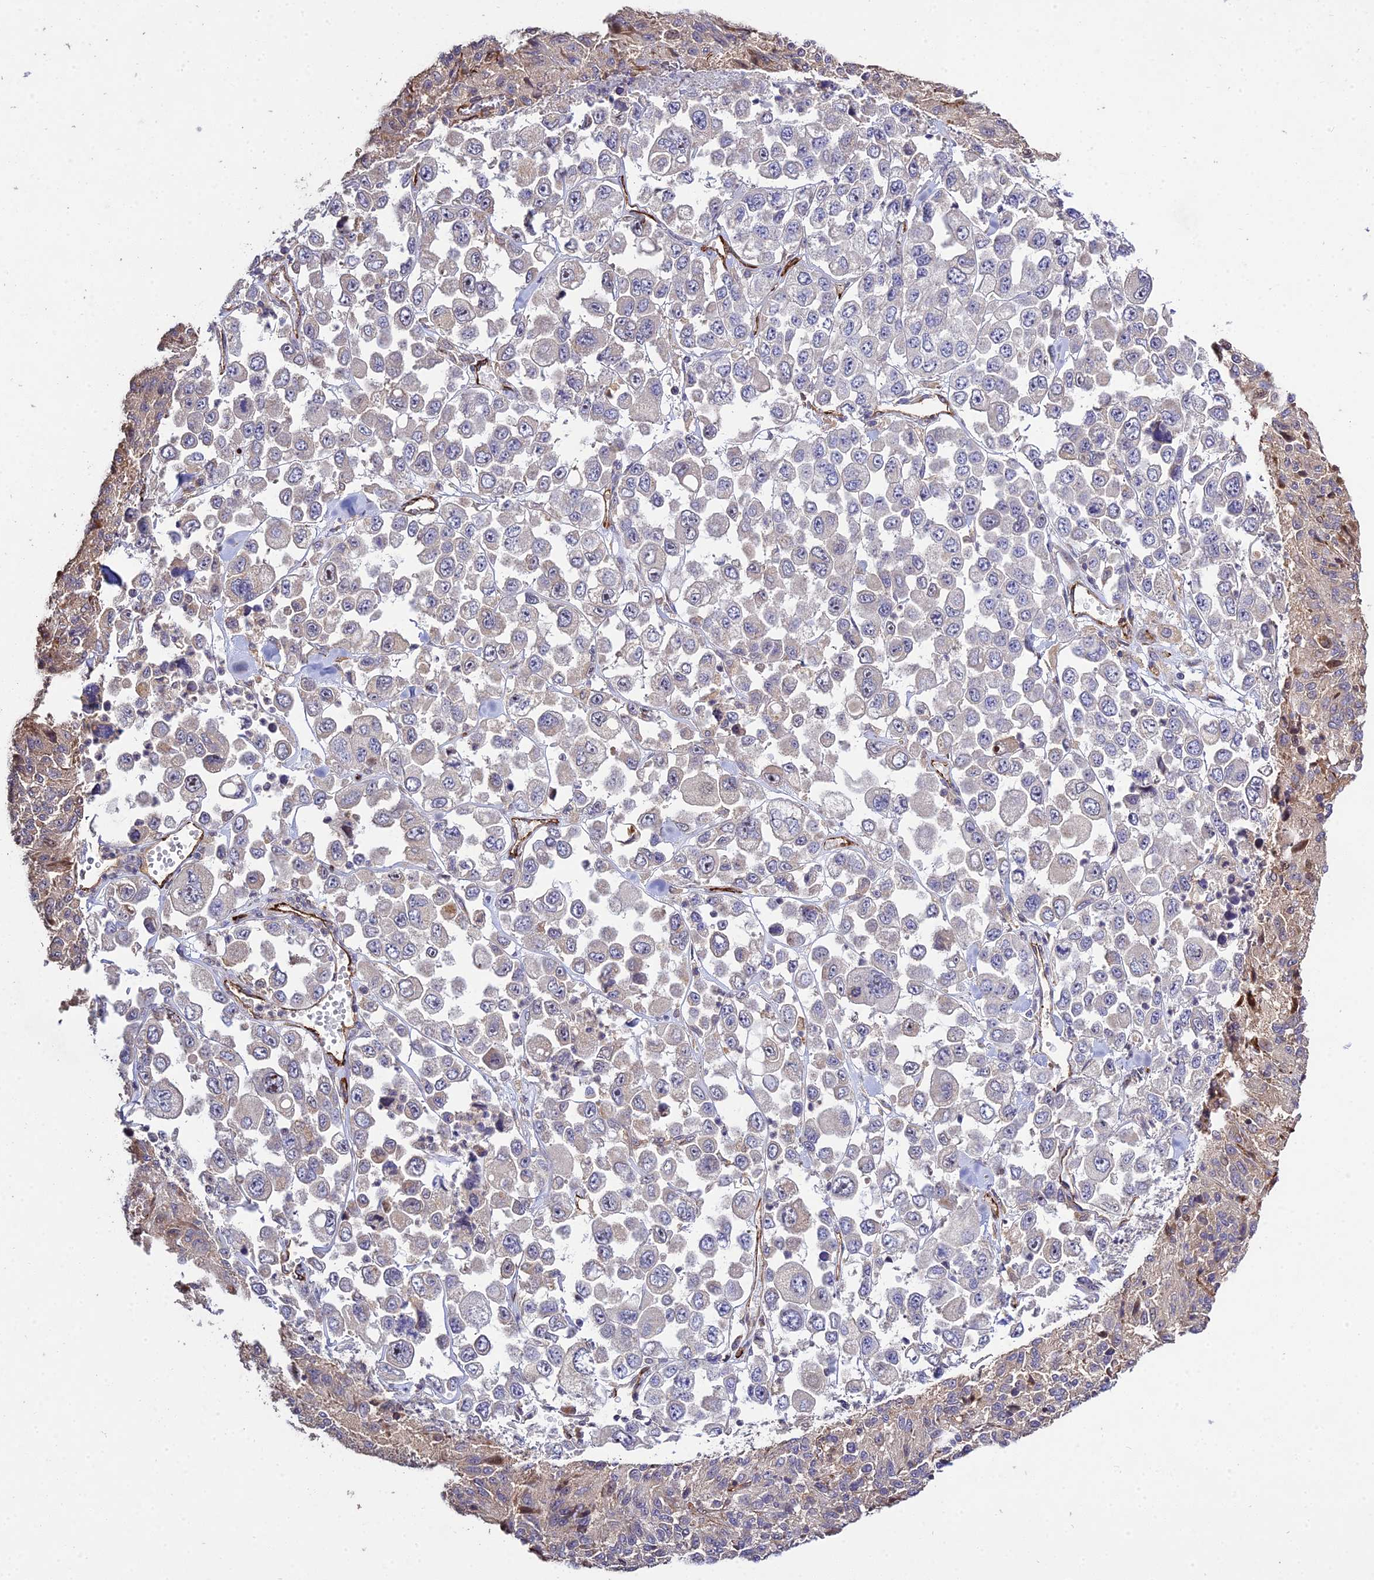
{"staining": {"intensity": "negative", "quantity": "none", "location": "none"}, "tissue": "melanoma", "cell_type": "Tumor cells", "image_type": "cancer", "snomed": [{"axis": "morphology", "description": "Malignant melanoma, Metastatic site"}, {"axis": "topography", "description": "Lymph node"}], "caption": "A micrograph of human malignant melanoma (metastatic site) is negative for staining in tumor cells.", "gene": "GRTP1", "patient": {"sex": "female", "age": 54}}